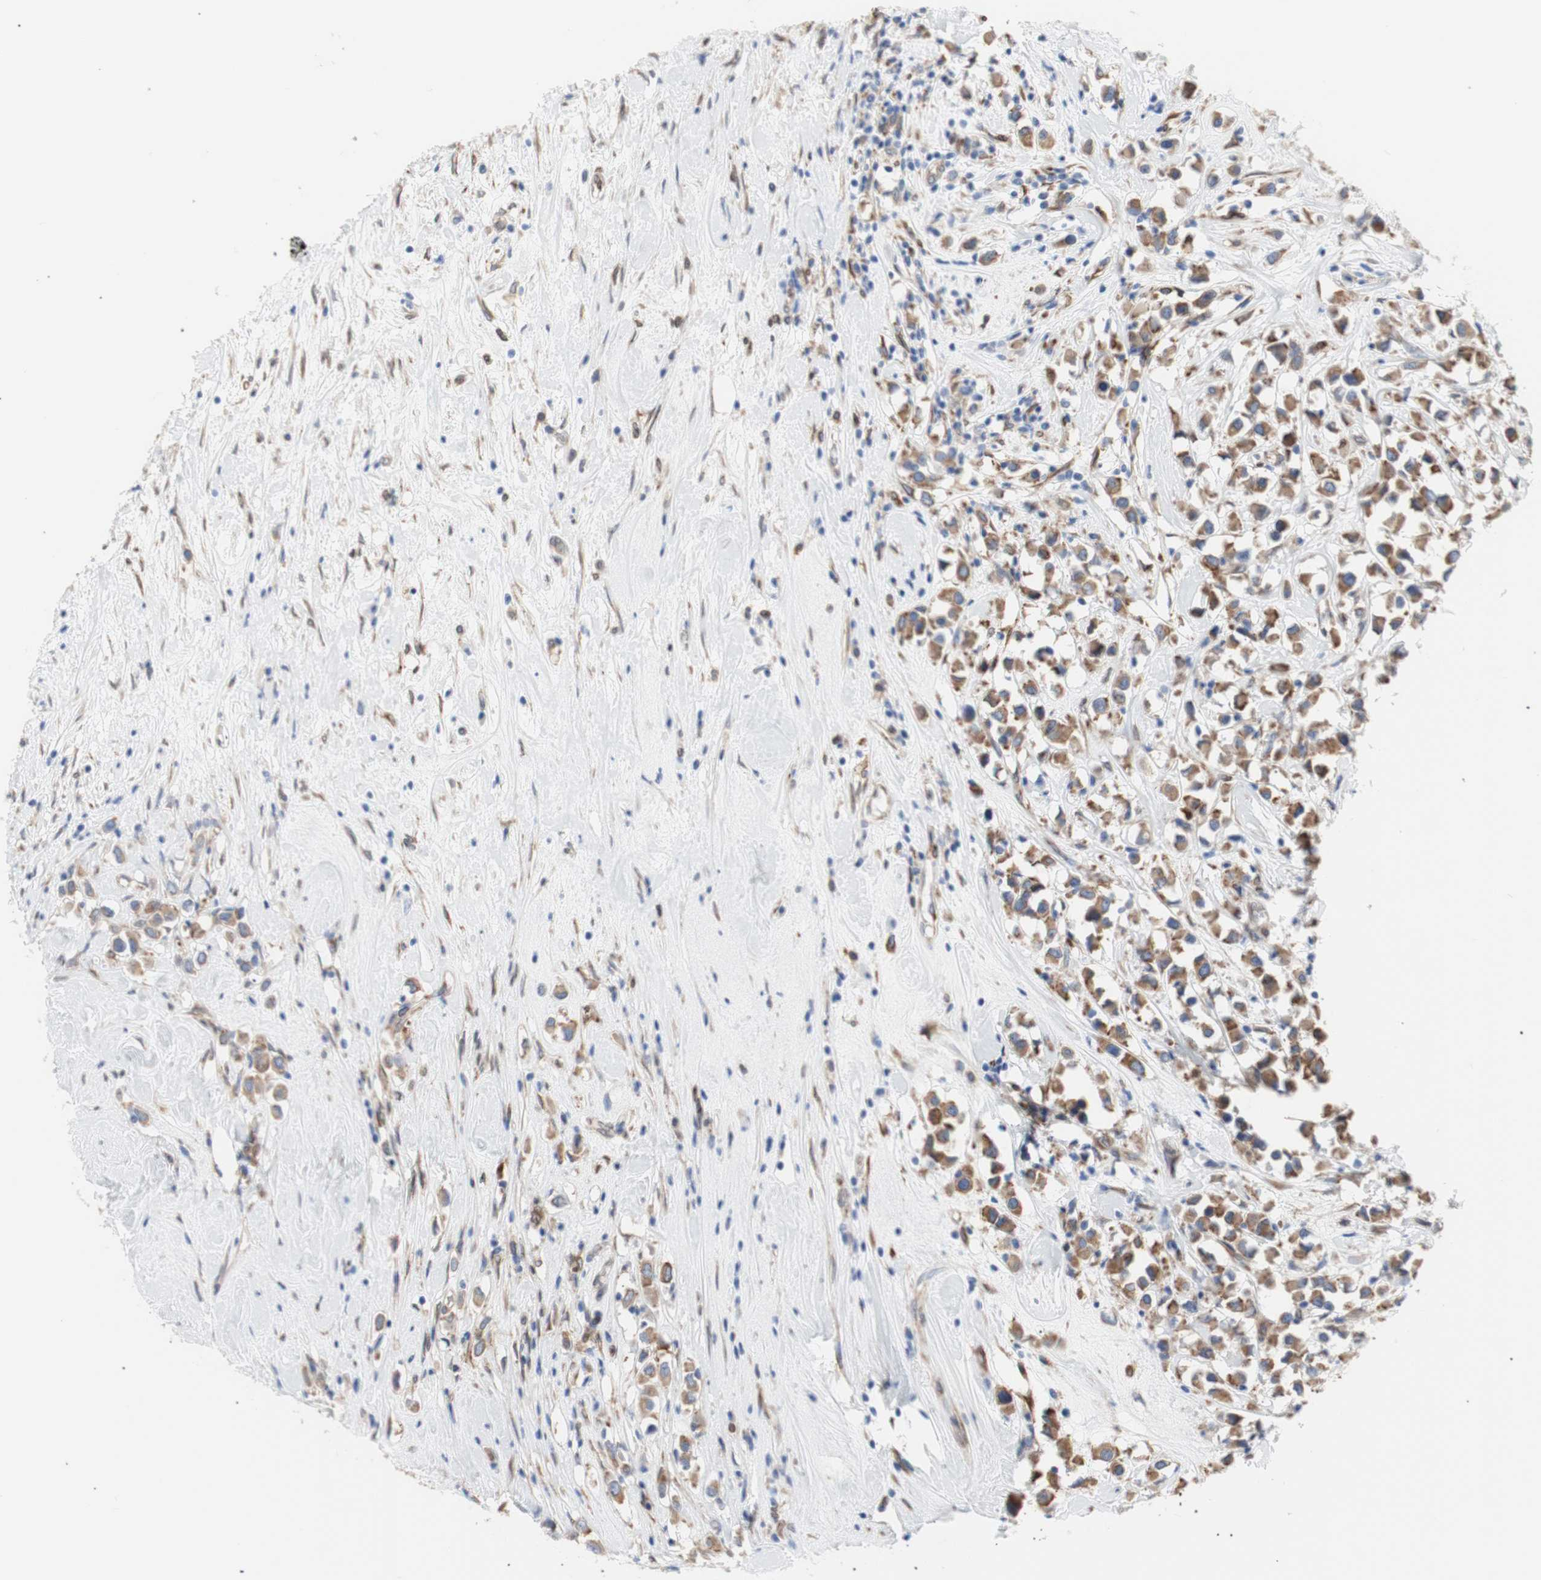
{"staining": {"intensity": "moderate", "quantity": ">75%", "location": "cytoplasmic/membranous"}, "tissue": "breast cancer", "cell_type": "Tumor cells", "image_type": "cancer", "snomed": [{"axis": "morphology", "description": "Duct carcinoma"}, {"axis": "topography", "description": "Breast"}], "caption": "Human breast intraductal carcinoma stained with a brown dye demonstrates moderate cytoplasmic/membranous positive staining in about >75% of tumor cells.", "gene": "ERLIN1", "patient": {"sex": "female", "age": 61}}